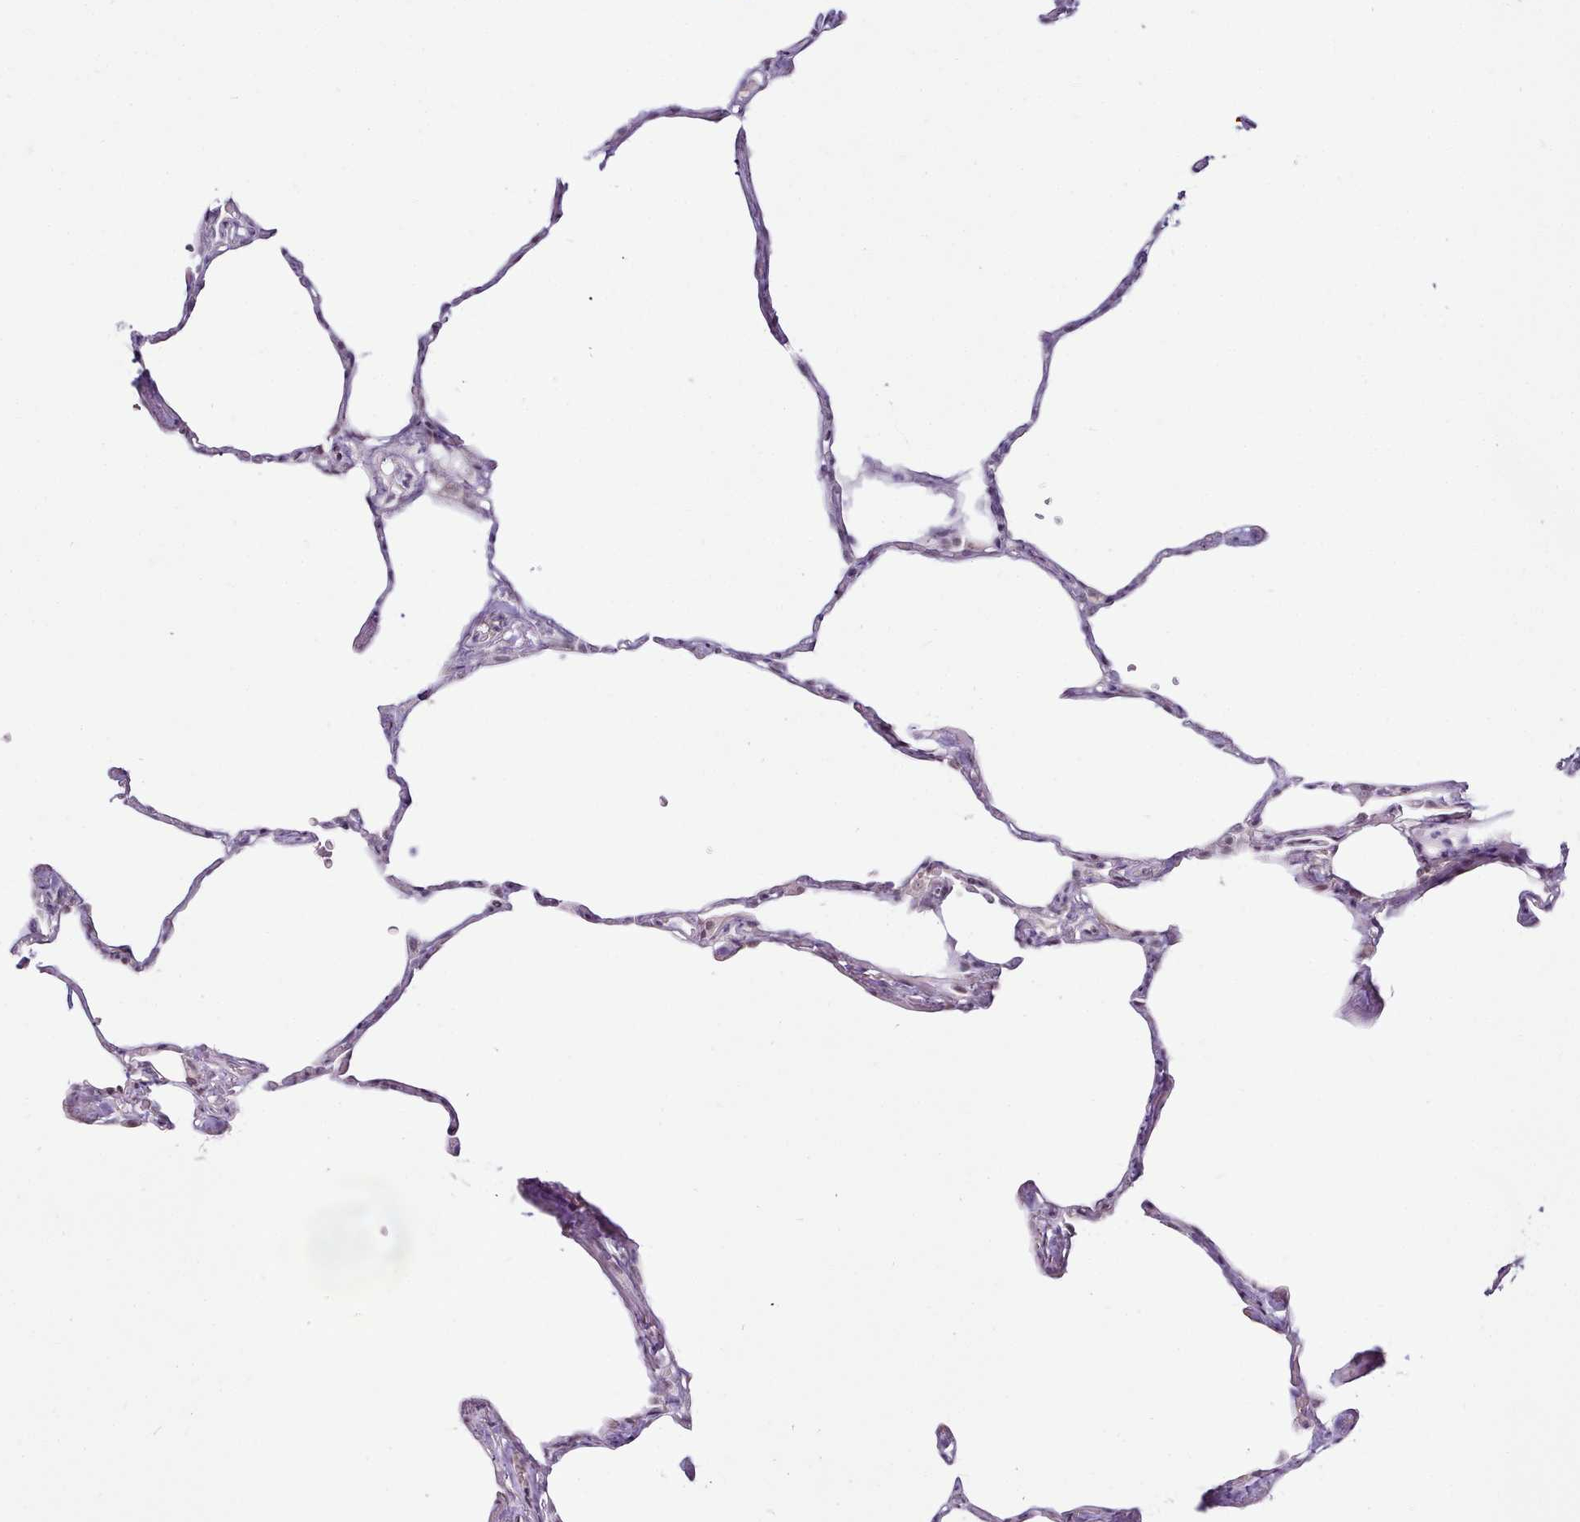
{"staining": {"intensity": "negative", "quantity": "none", "location": "none"}, "tissue": "lung", "cell_type": "Alveolar cells", "image_type": "normal", "snomed": [{"axis": "morphology", "description": "Normal tissue, NOS"}, {"axis": "topography", "description": "Lung"}], "caption": "This is a micrograph of IHC staining of normal lung, which shows no expression in alveolar cells.", "gene": "SYT15B", "patient": {"sex": "male", "age": 65}}